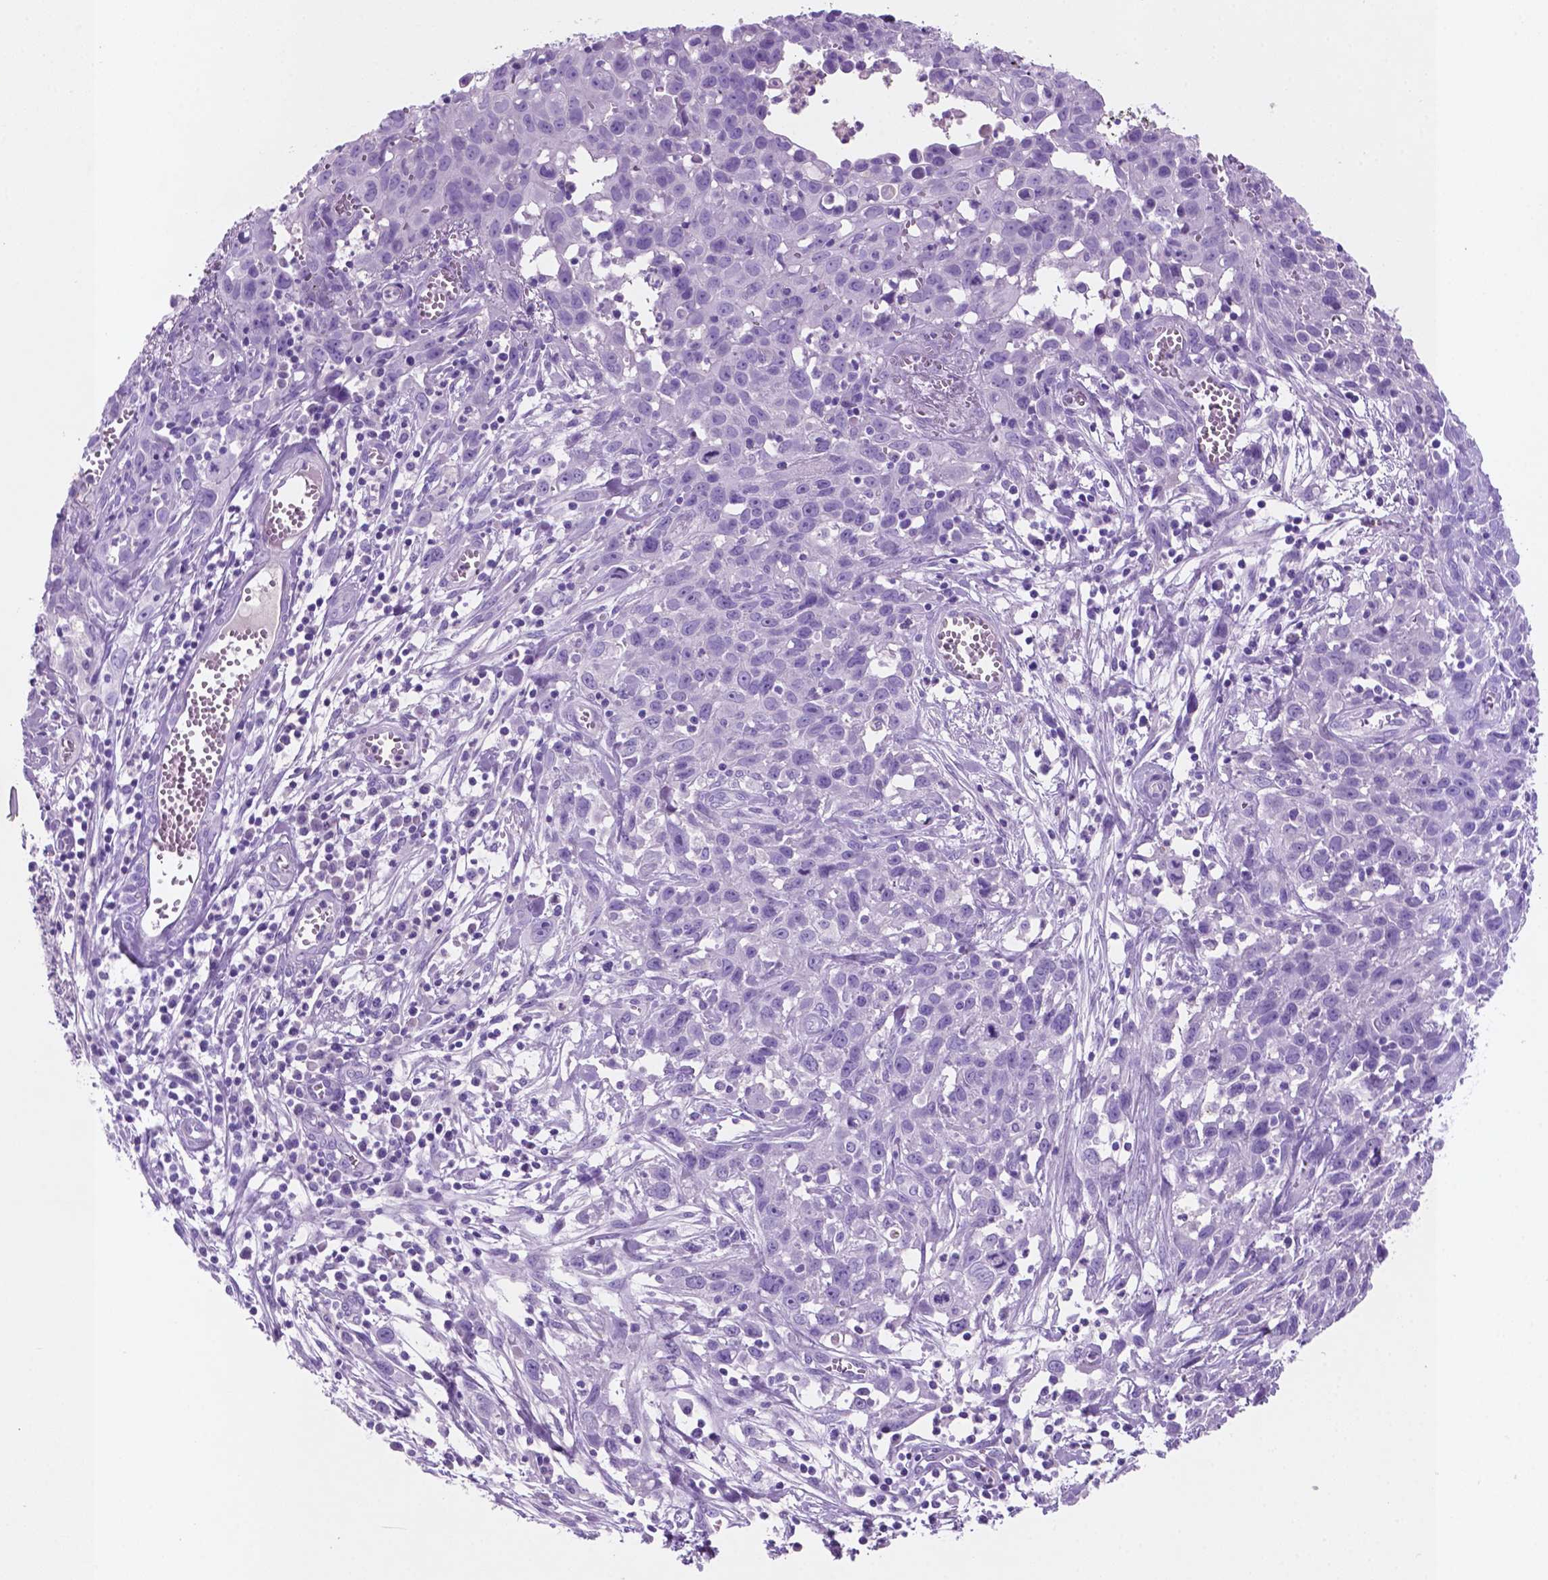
{"staining": {"intensity": "negative", "quantity": "none", "location": "none"}, "tissue": "cervical cancer", "cell_type": "Tumor cells", "image_type": "cancer", "snomed": [{"axis": "morphology", "description": "Squamous cell carcinoma, NOS"}, {"axis": "topography", "description": "Cervix"}], "caption": "Tumor cells are negative for brown protein staining in cervical cancer.", "gene": "POU4F1", "patient": {"sex": "female", "age": 38}}